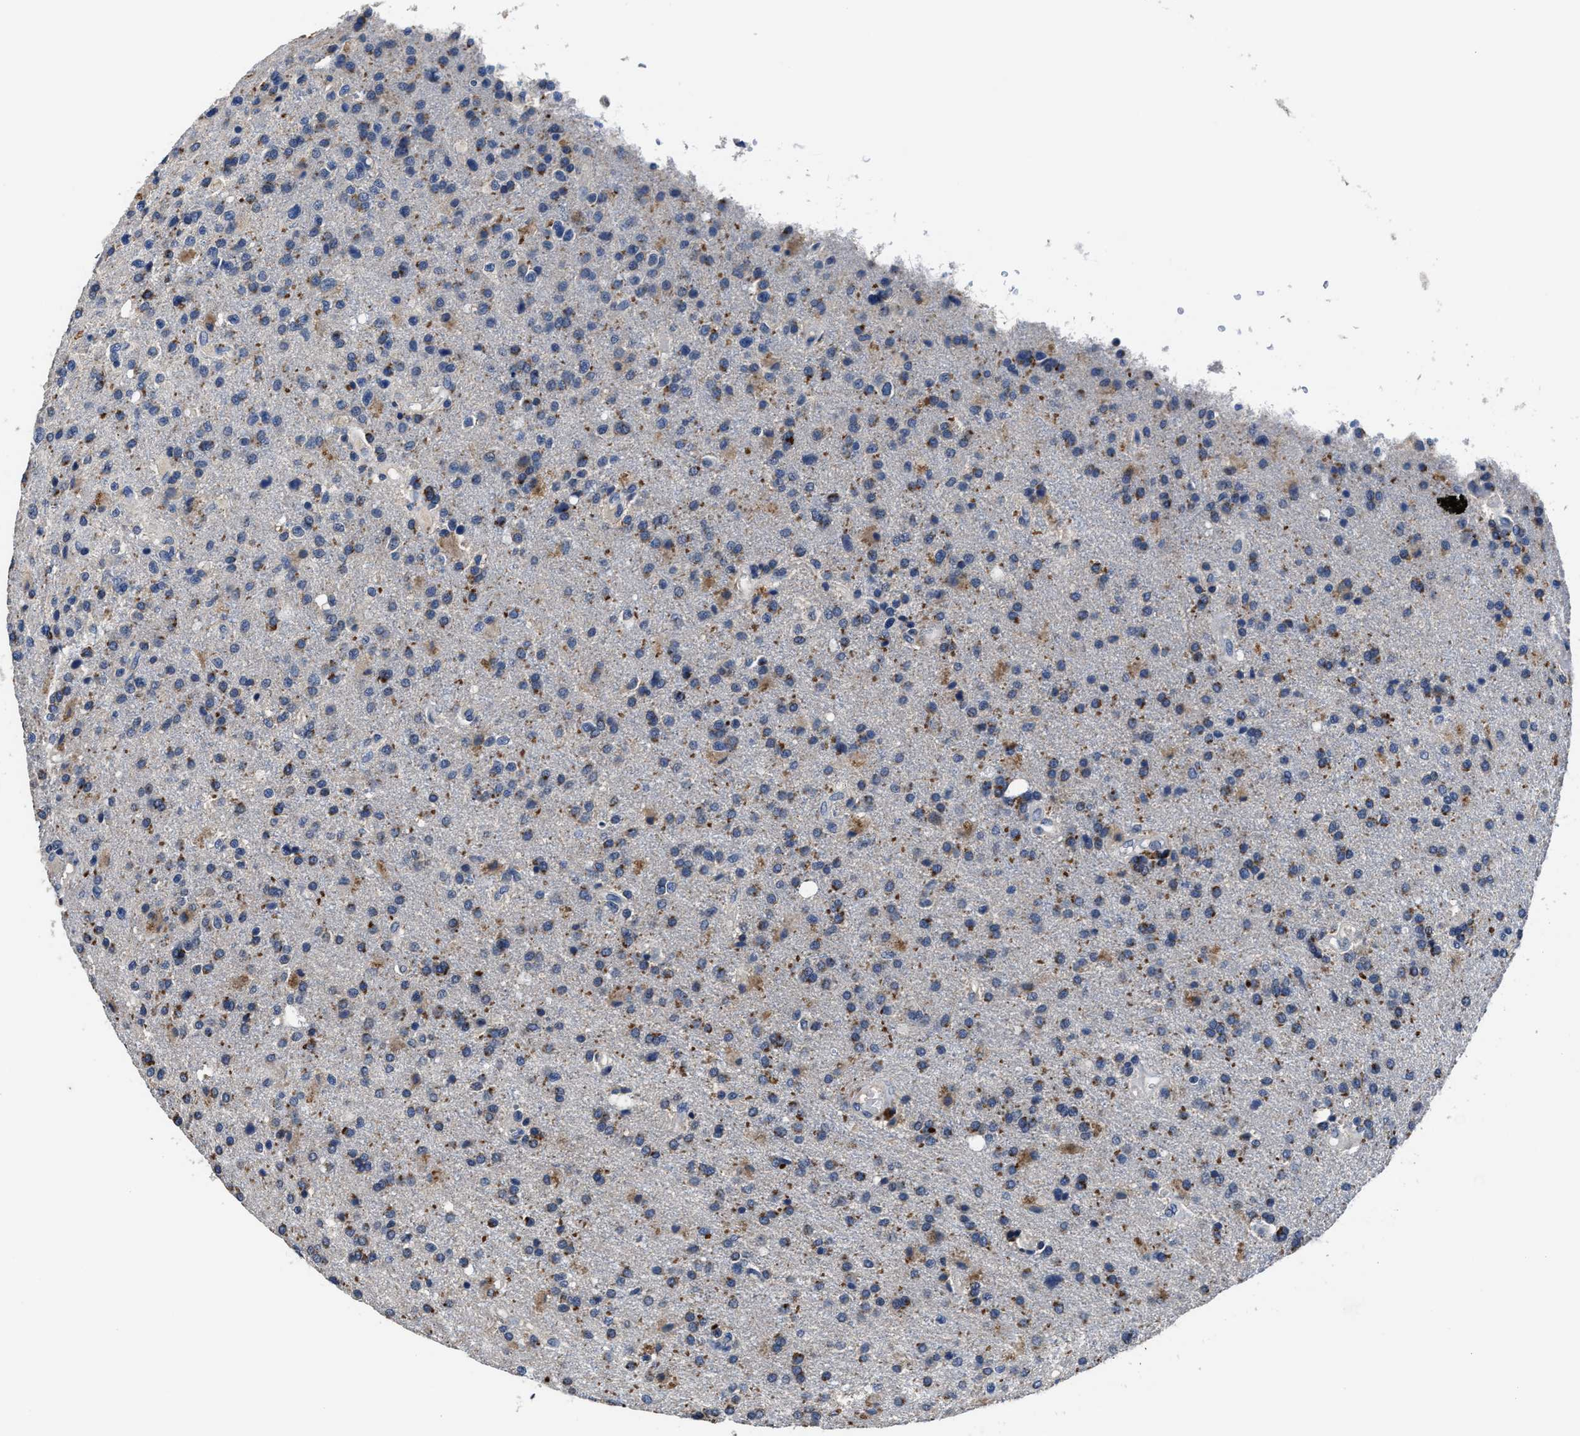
{"staining": {"intensity": "moderate", "quantity": "25%-75%", "location": "cytoplasmic/membranous"}, "tissue": "glioma", "cell_type": "Tumor cells", "image_type": "cancer", "snomed": [{"axis": "morphology", "description": "Glioma, malignant, High grade"}, {"axis": "topography", "description": "Brain"}], "caption": "Moderate cytoplasmic/membranous staining for a protein is identified in about 25%-75% of tumor cells of high-grade glioma (malignant) using immunohistochemistry (IHC).", "gene": "UBR4", "patient": {"sex": "male", "age": 72}}